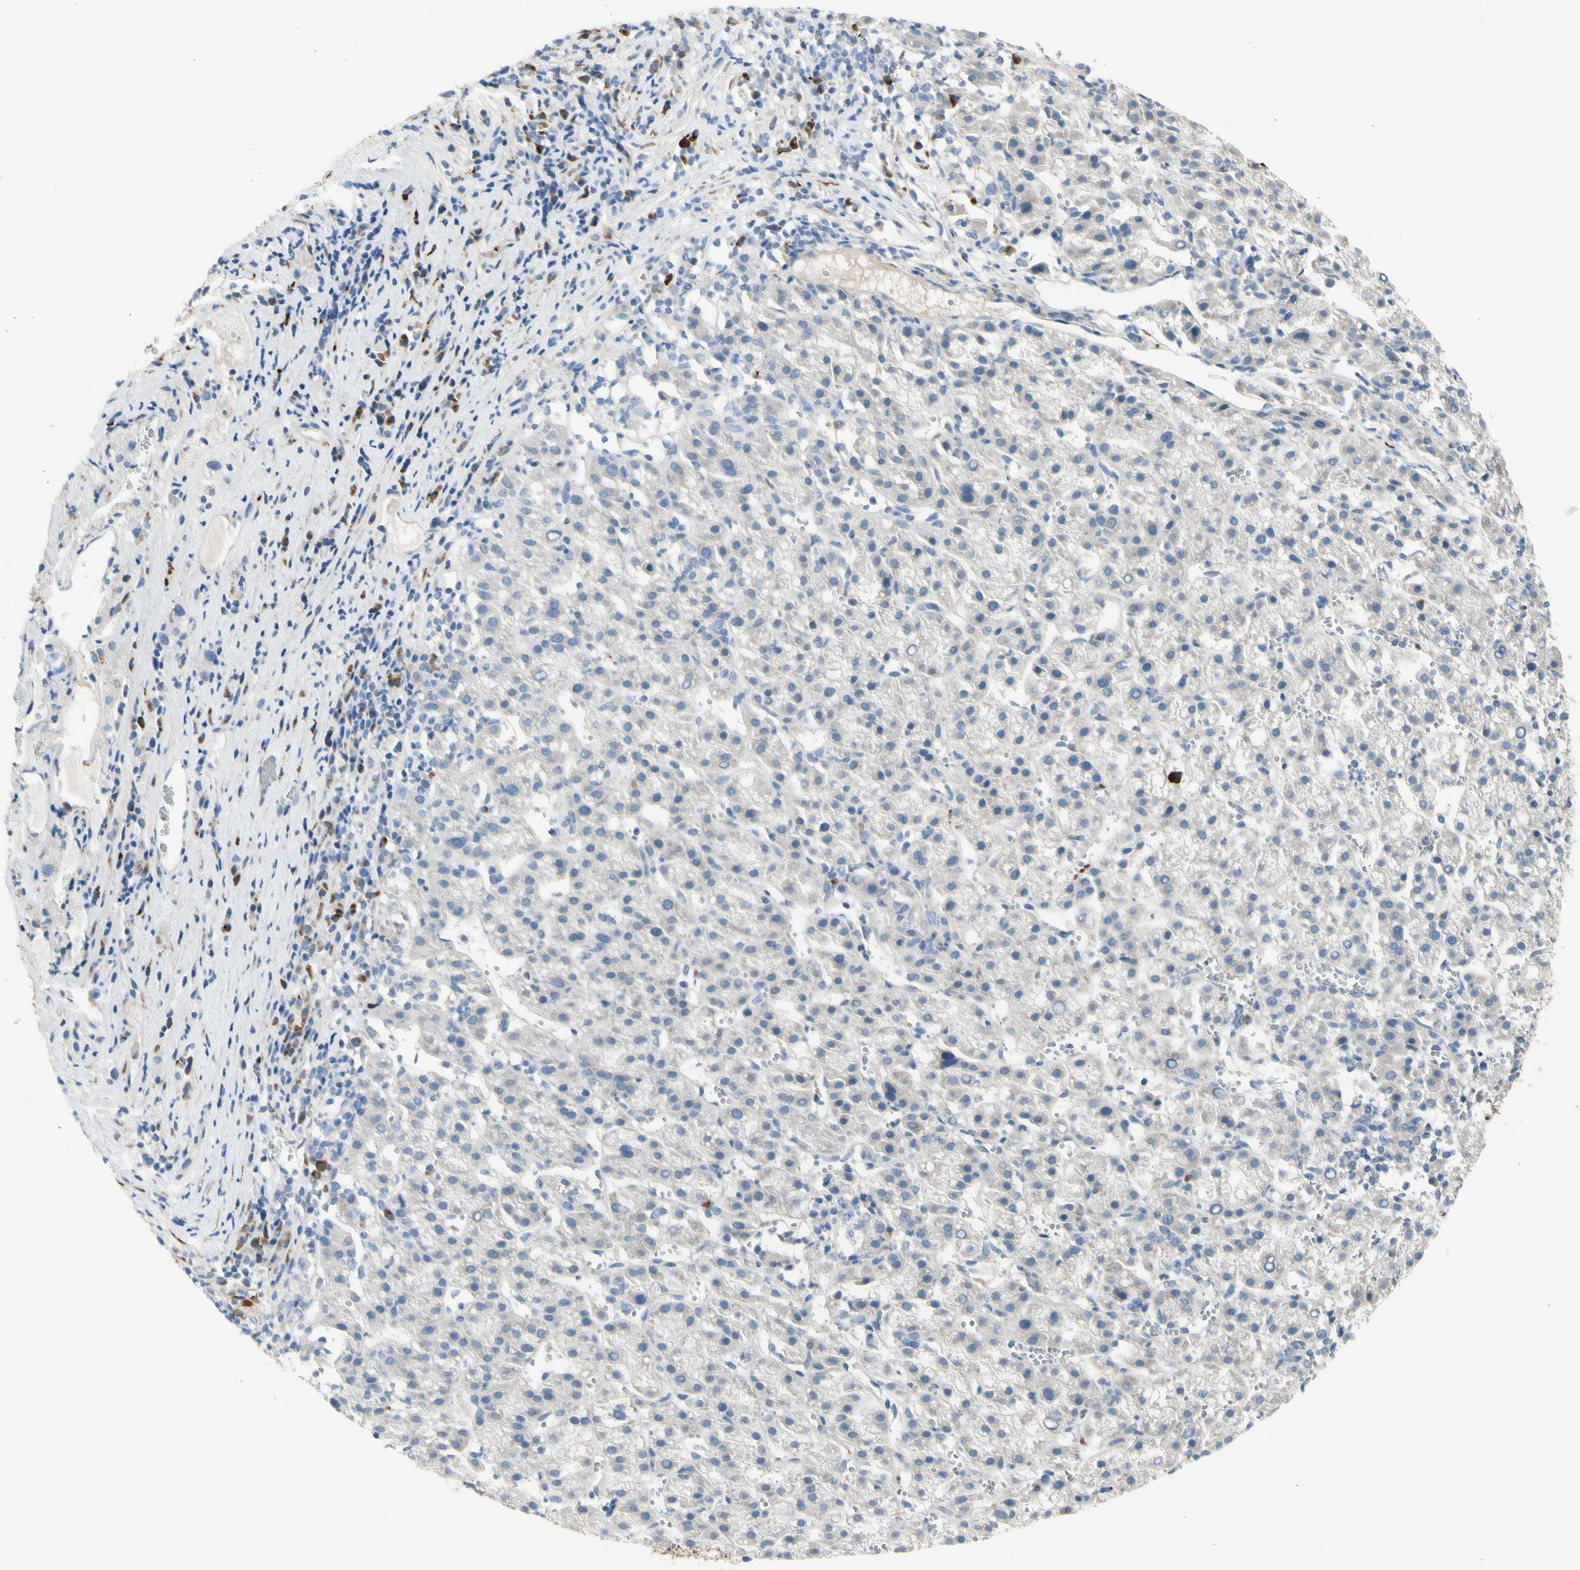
{"staining": {"intensity": "weak", "quantity": "<25%", "location": "cytoplasmic/membranous"}, "tissue": "liver cancer", "cell_type": "Tumor cells", "image_type": "cancer", "snomed": [{"axis": "morphology", "description": "Carcinoma, Hepatocellular, NOS"}, {"axis": "topography", "description": "Liver"}], "caption": "Protein analysis of liver hepatocellular carcinoma reveals no significant positivity in tumor cells.", "gene": "GALNT5", "patient": {"sex": "female", "age": 58}}